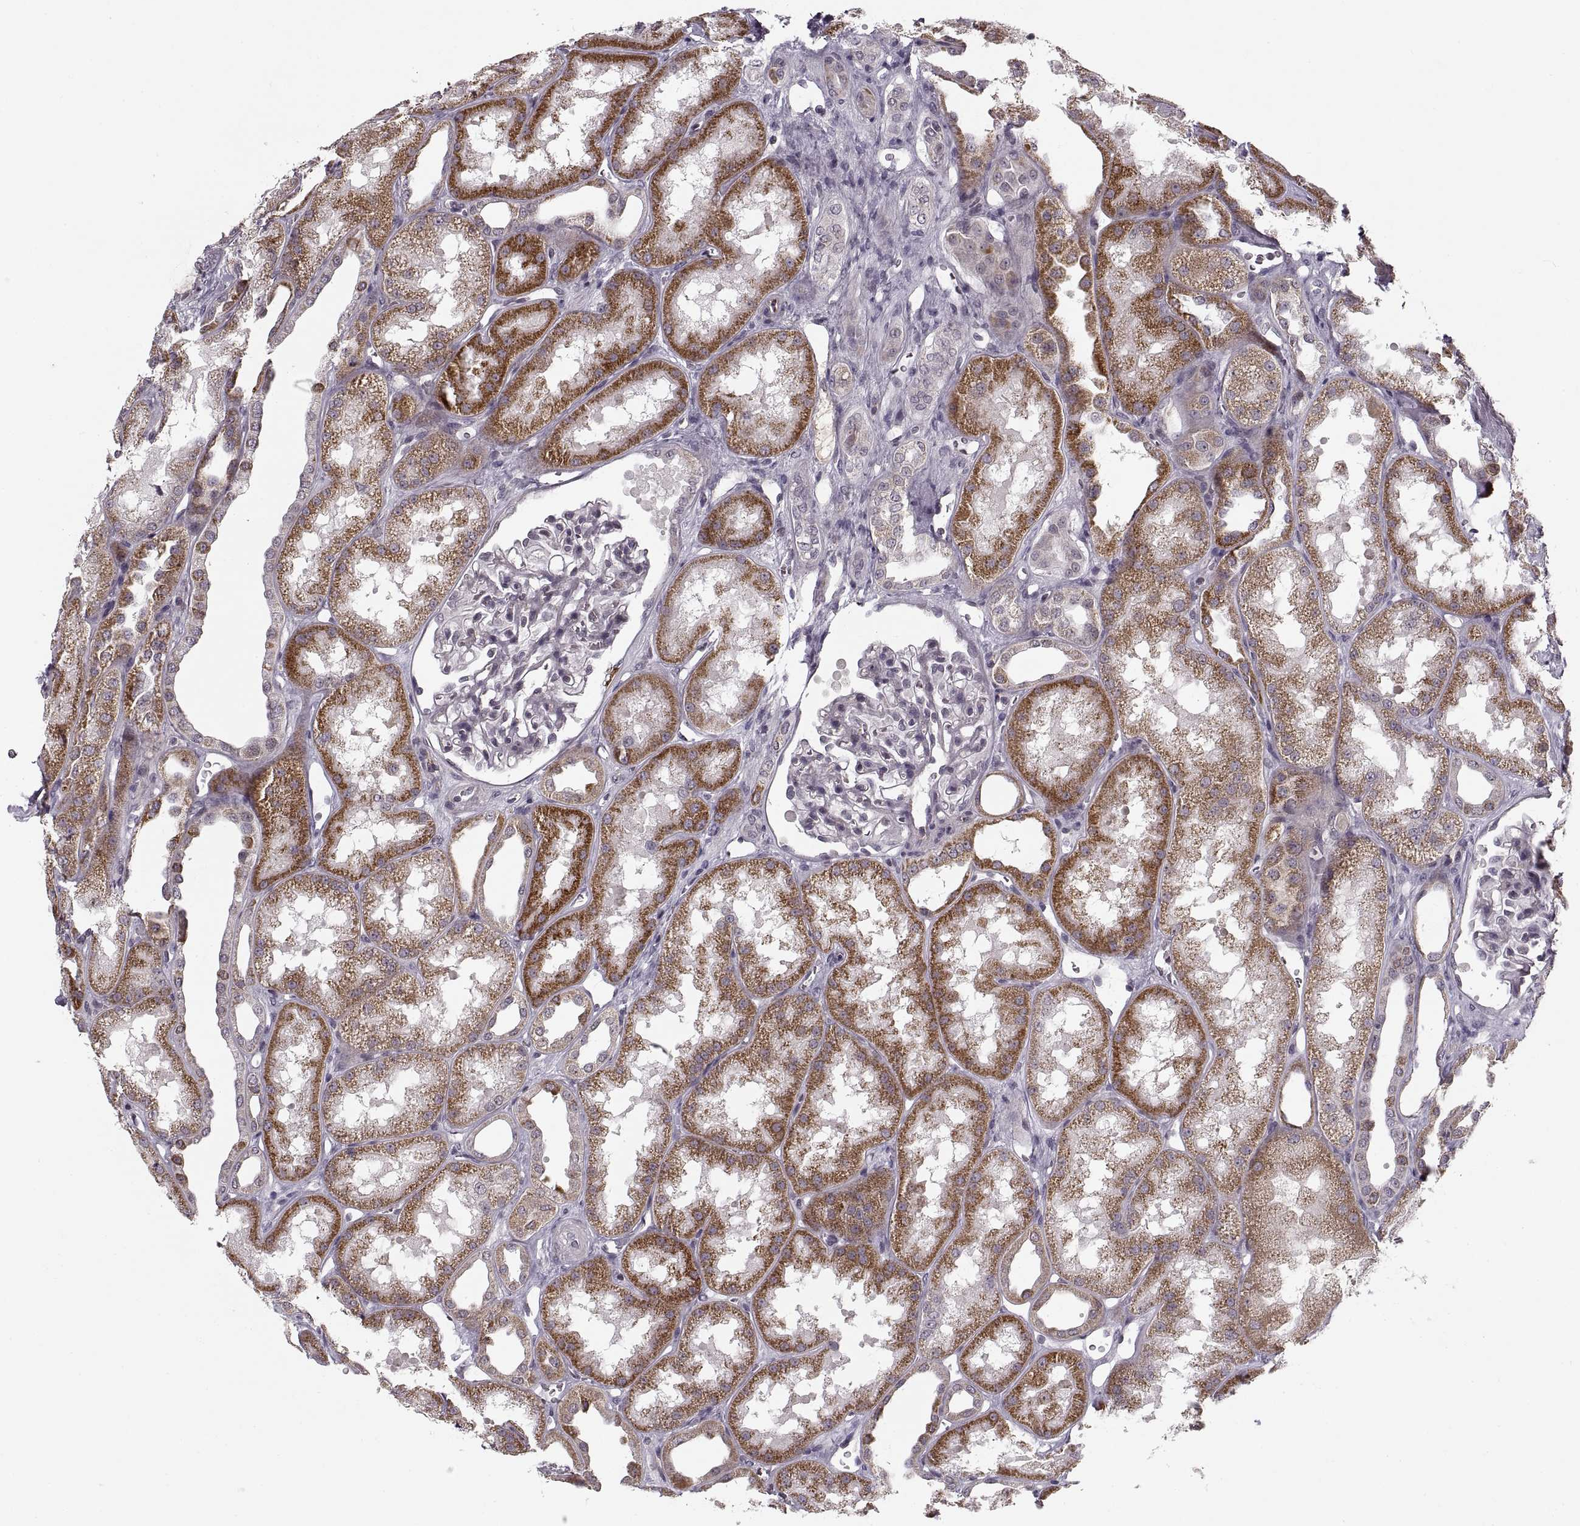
{"staining": {"intensity": "negative", "quantity": "none", "location": "none"}, "tissue": "kidney", "cell_type": "Cells in glomeruli", "image_type": "normal", "snomed": [{"axis": "morphology", "description": "Normal tissue, NOS"}, {"axis": "topography", "description": "Kidney"}], "caption": "There is no significant expression in cells in glomeruli of kidney.", "gene": "ASIC3", "patient": {"sex": "male", "age": 61}}